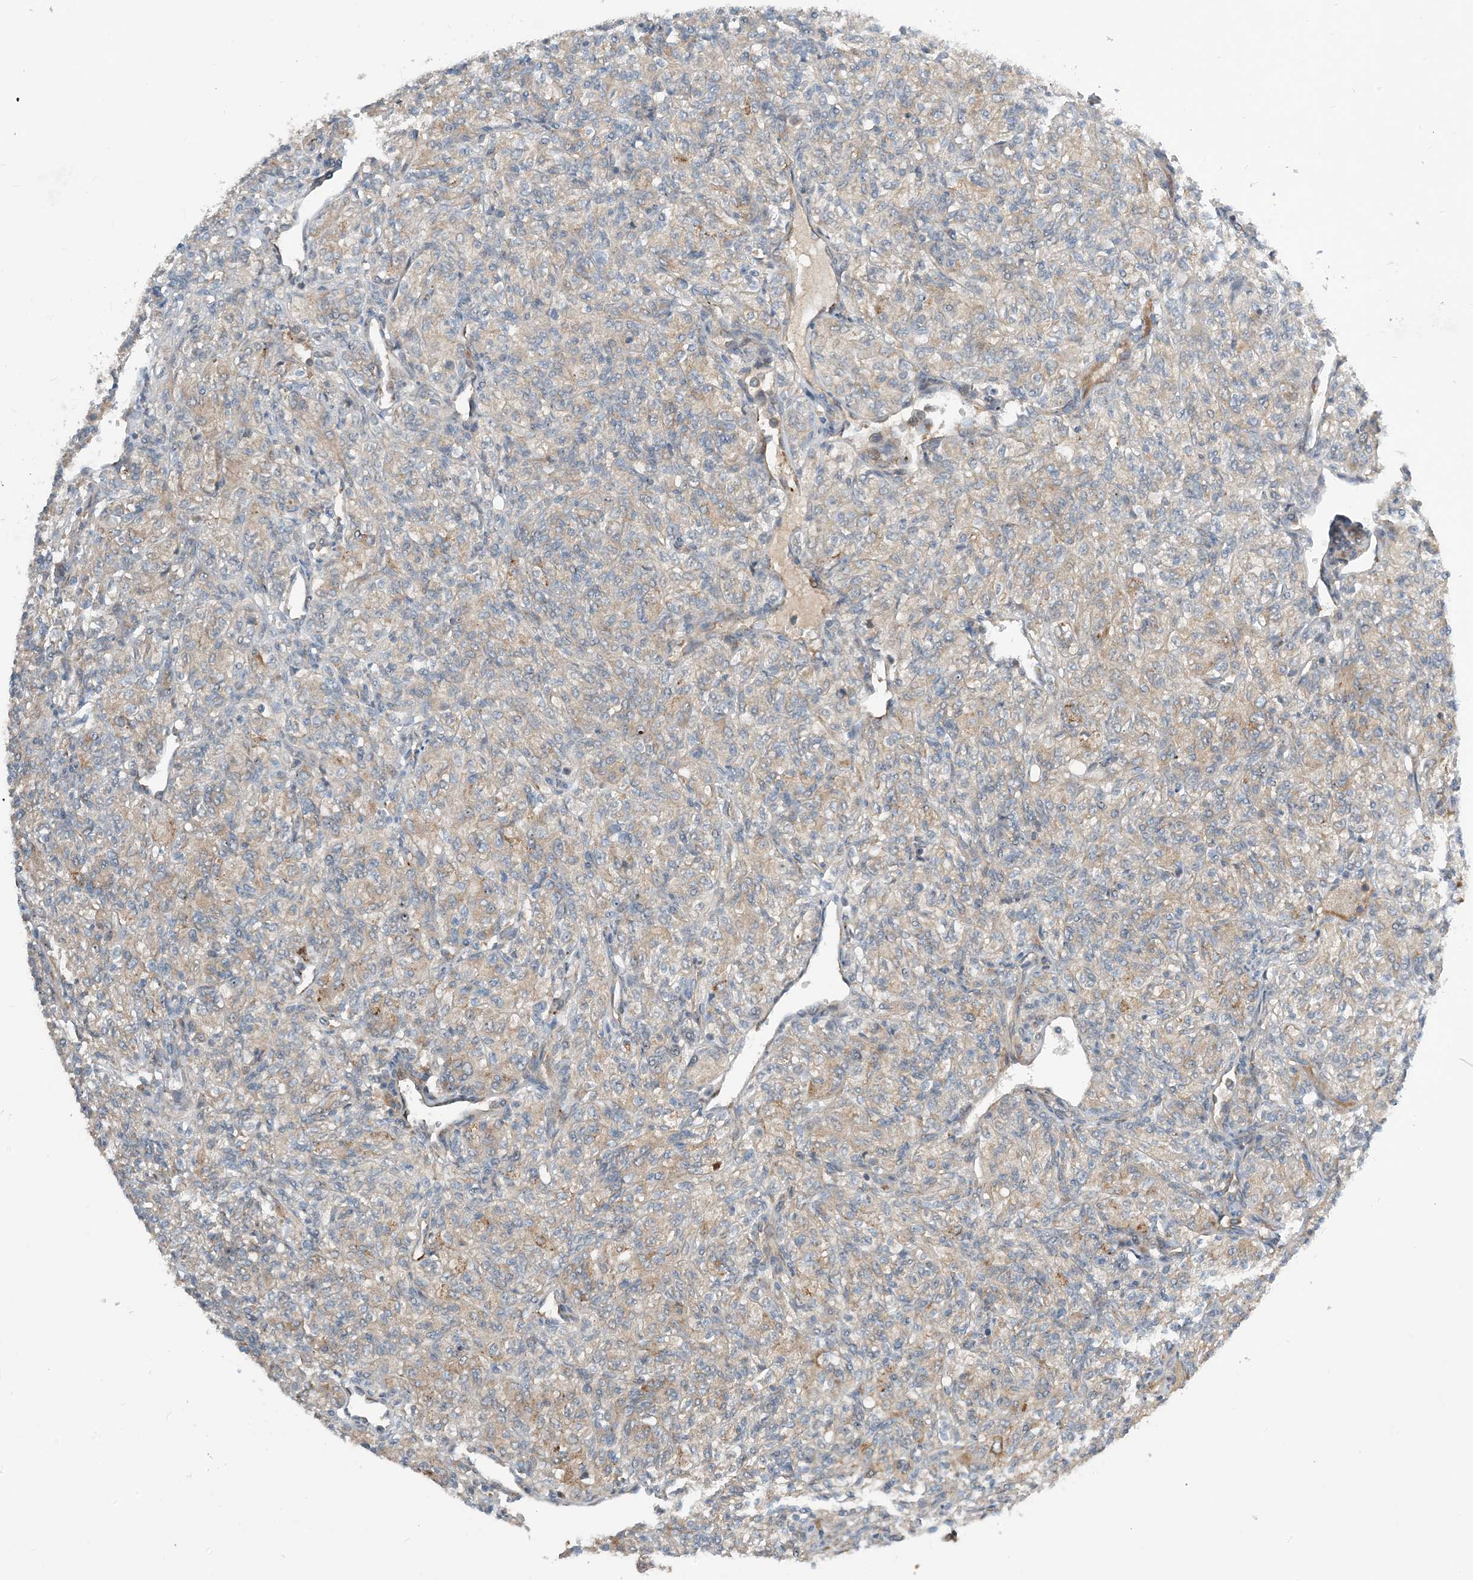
{"staining": {"intensity": "weak", "quantity": "25%-75%", "location": "cytoplasmic/membranous"}, "tissue": "renal cancer", "cell_type": "Tumor cells", "image_type": "cancer", "snomed": [{"axis": "morphology", "description": "Adenocarcinoma, NOS"}, {"axis": "topography", "description": "Kidney"}], "caption": "High-power microscopy captured an immunohistochemistry histopathology image of renal adenocarcinoma, revealing weak cytoplasmic/membranous staining in about 25%-75% of tumor cells.", "gene": "PHOSPHO2", "patient": {"sex": "male", "age": 77}}